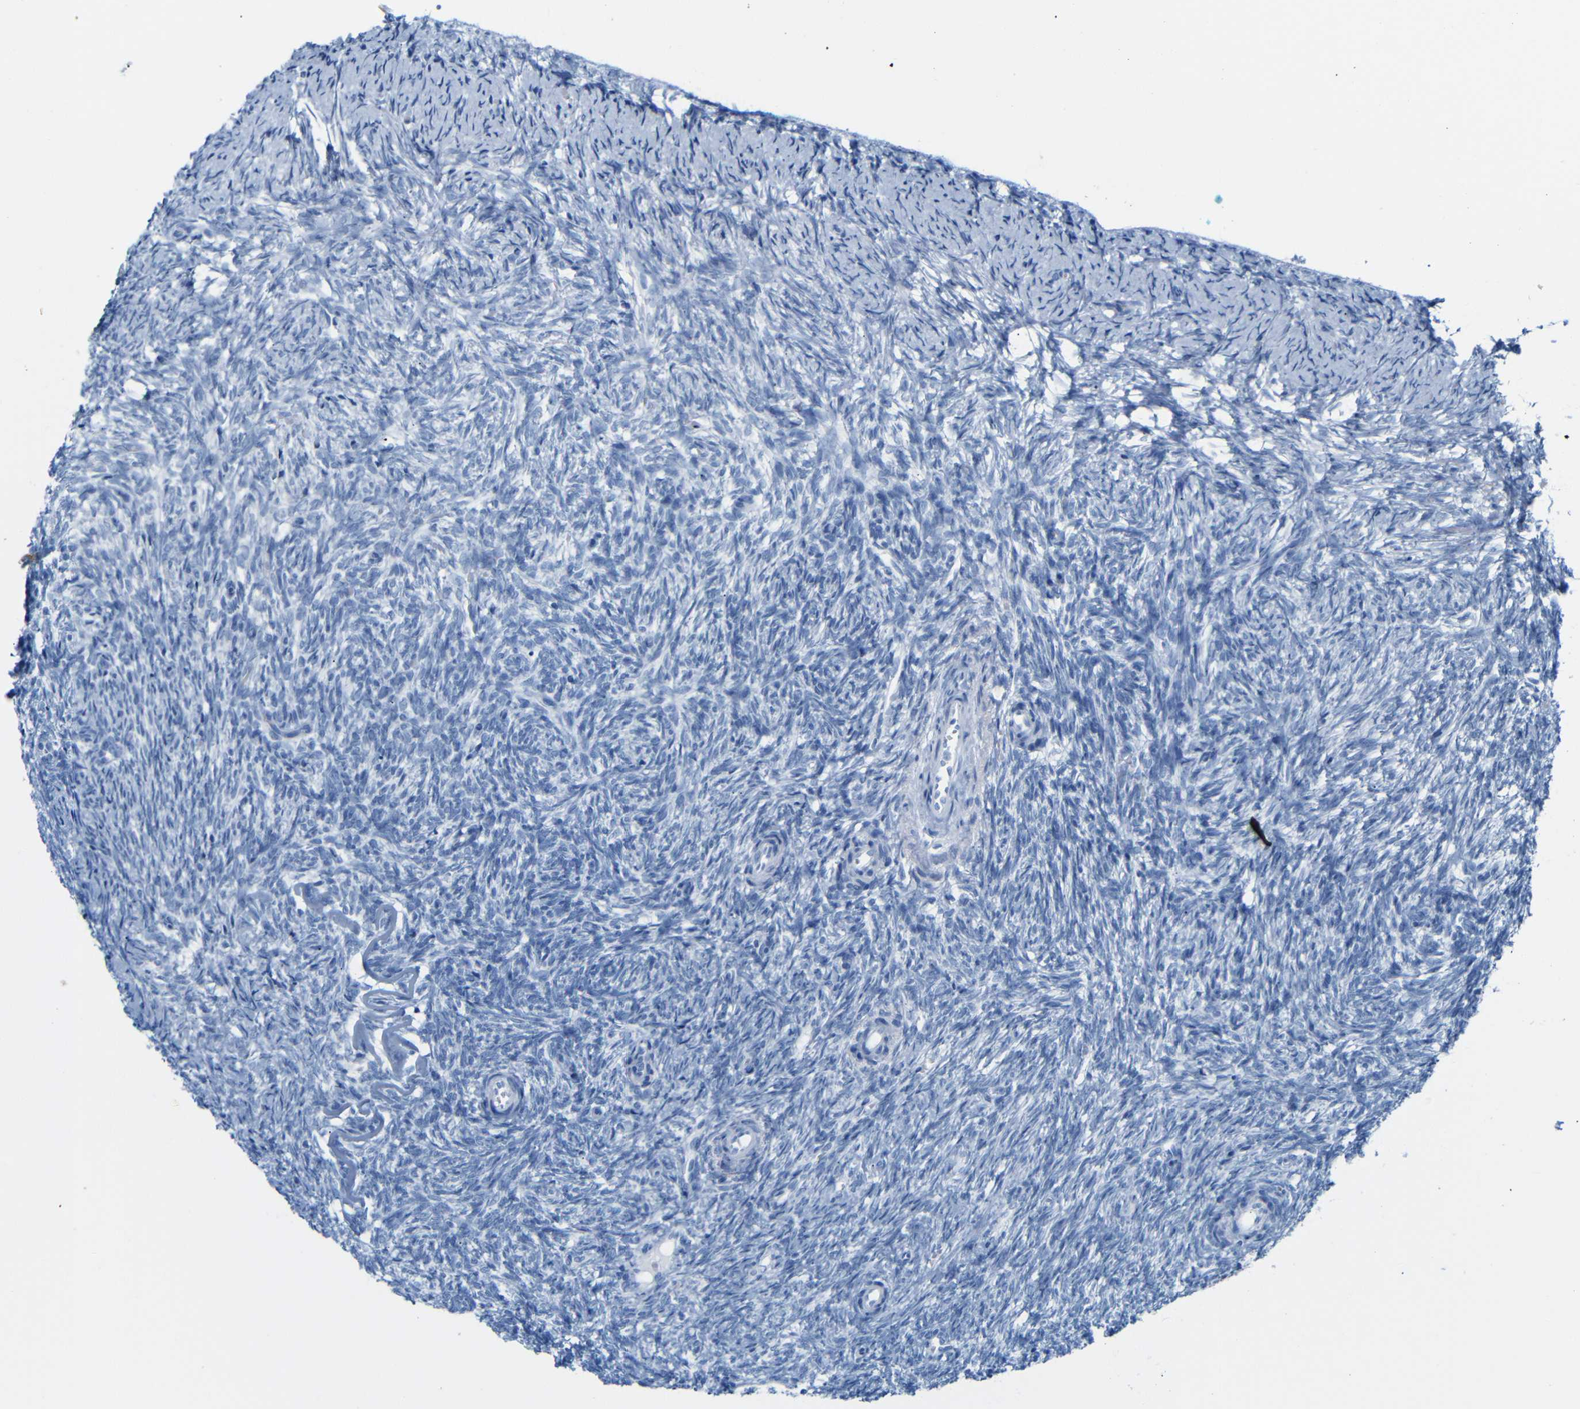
{"staining": {"intensity": "negative", "quantity": "none", "location": "none"}, "tissue": "ovary", "cell_type": "Ovarian stroma cells", "image_type": "normal", "snomed": [{"axis": "morphology", "description": "Normal tissue, NOS"}, {"axis": "topography", "description": "Ovary"}], "caption": "Ovary stained for a protein using immunohistochemistry reveals no staining ovarian stroma cells.", "gene": "FCRL1", "patient": {"sex": "female", "age": 41}}